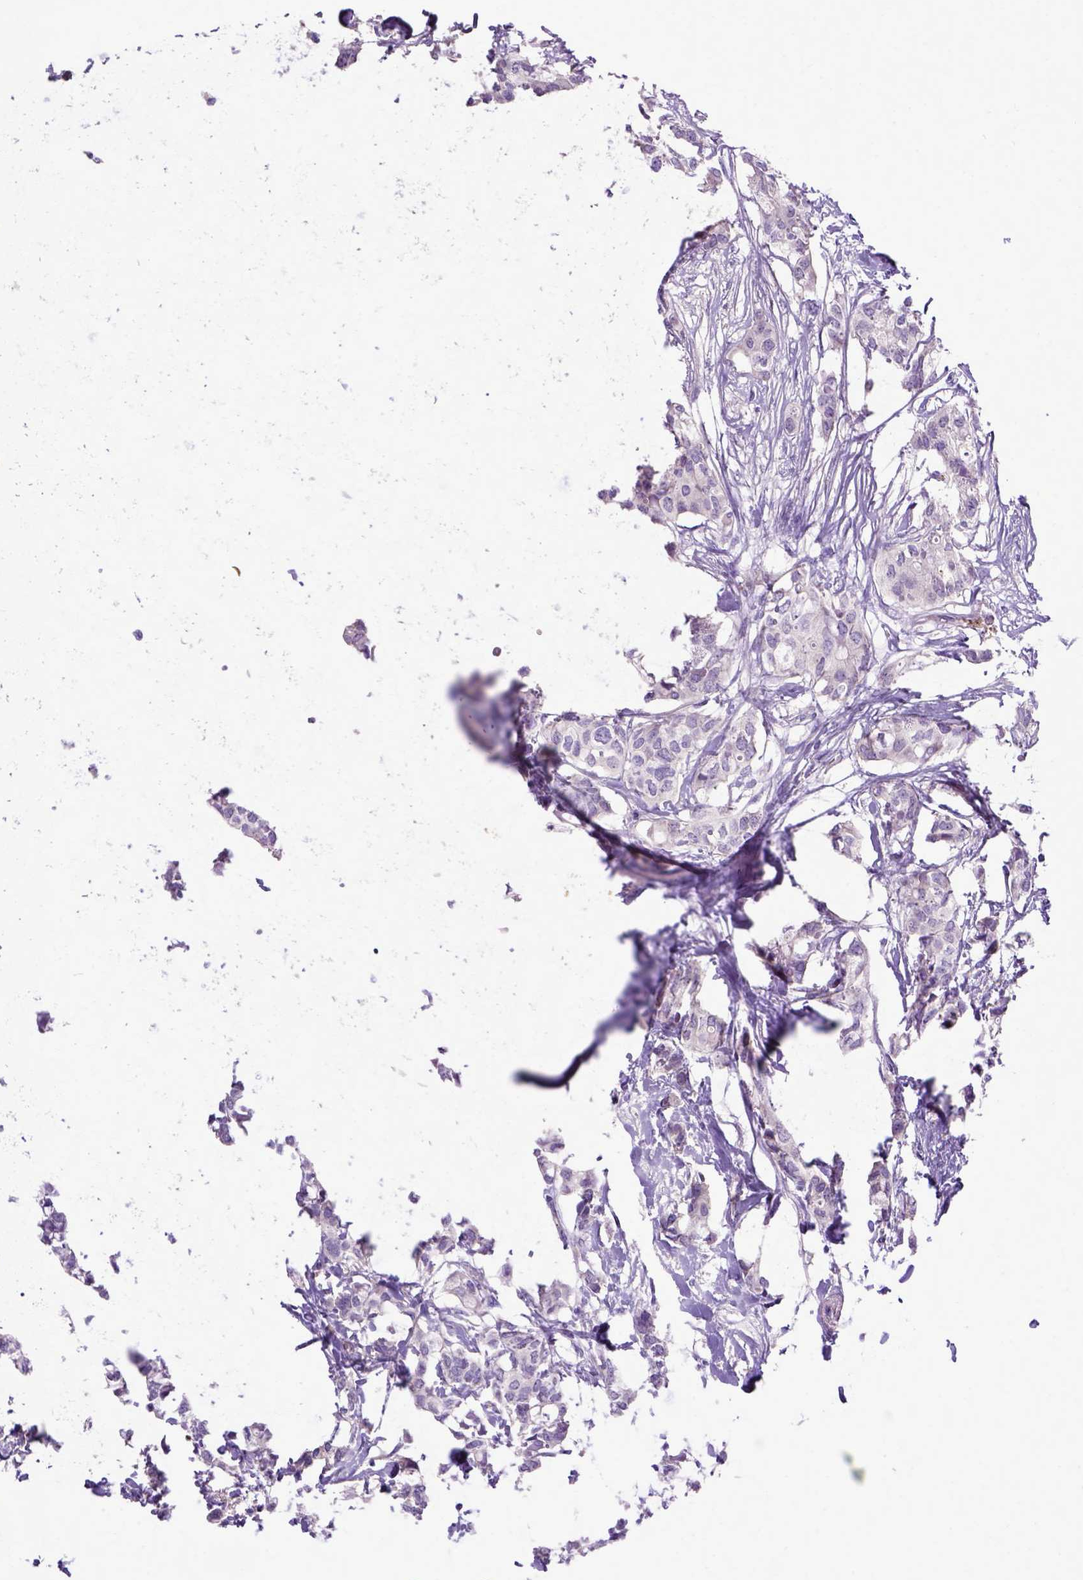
{"staining": {"intensity": "negative", "quantity": "none", "location": "none"}, "tissue": "breast cancer", "cell_type": "Tumor cells", "image_type": "cancer", "snomed": [{"axis": "morphology", "description": "Duct carcinoma"}, {"axis": "topography", "description": "Breast"}], "caption": "An immunohistochemistry micrograph of breast cancer is shown. There is no staining in tumor cells of breast cancer.", "gene": "ADAM12", "patient": {"sex": "female", "age": 62}}